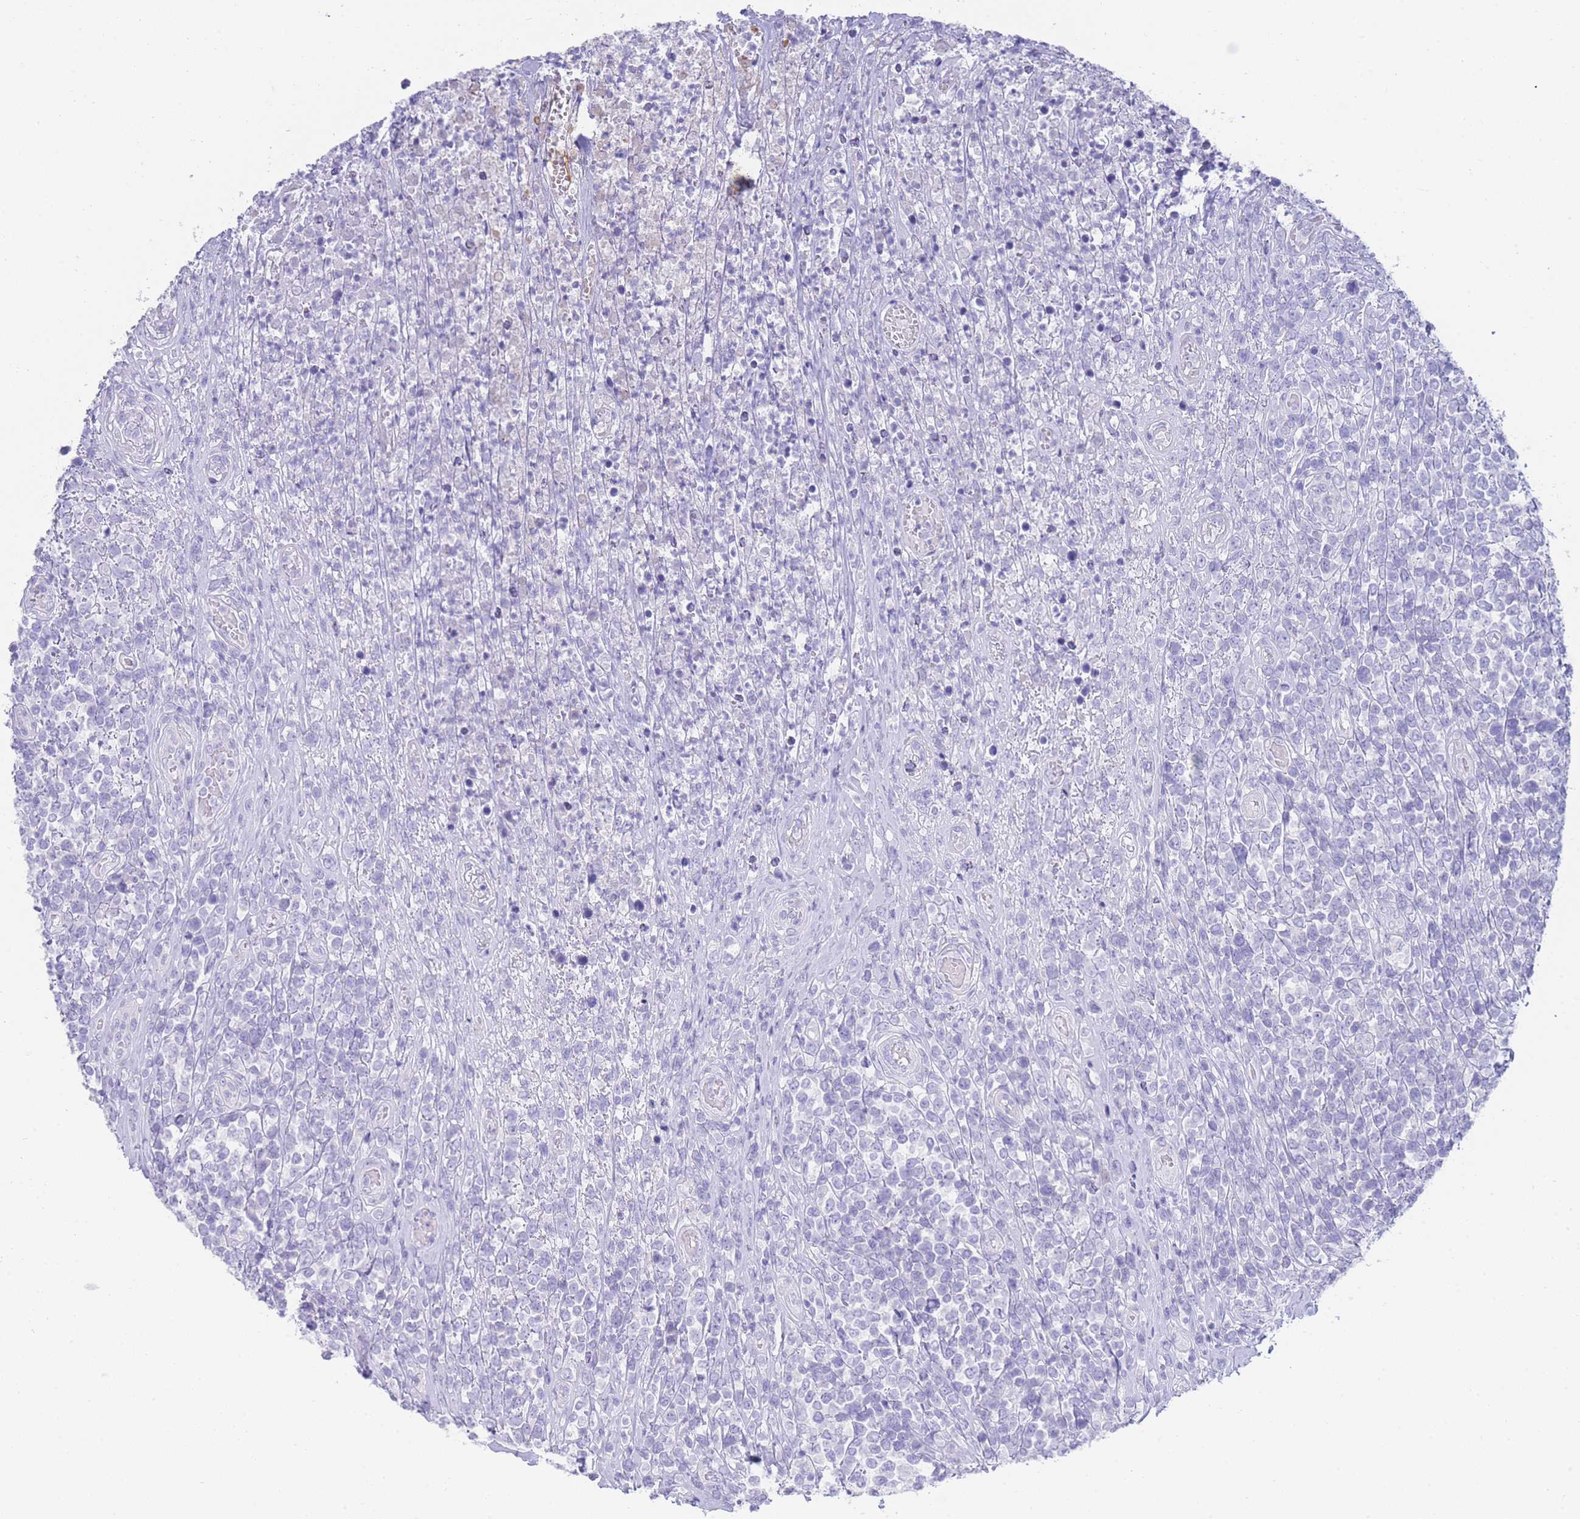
{"staining": {"intensity": "negative", "quantity": "none", "location": "none"}, "tissue": "lymphoma", "cell_type": "Tumor cells", "image_type": "cancer", "snomed": [{"axis": "morphology", "description": "Malignant lymphoma, non-Hodgkin's type, High grade"}, {"axis": "topography", "description": "Soft tissue"}], "caption": "Immunohistochemical staining of human lymphoma exhibits no significant expression in tumor cells.", "gene": "LRRC37A", "patient": {"sex": "female", "age": 56}}